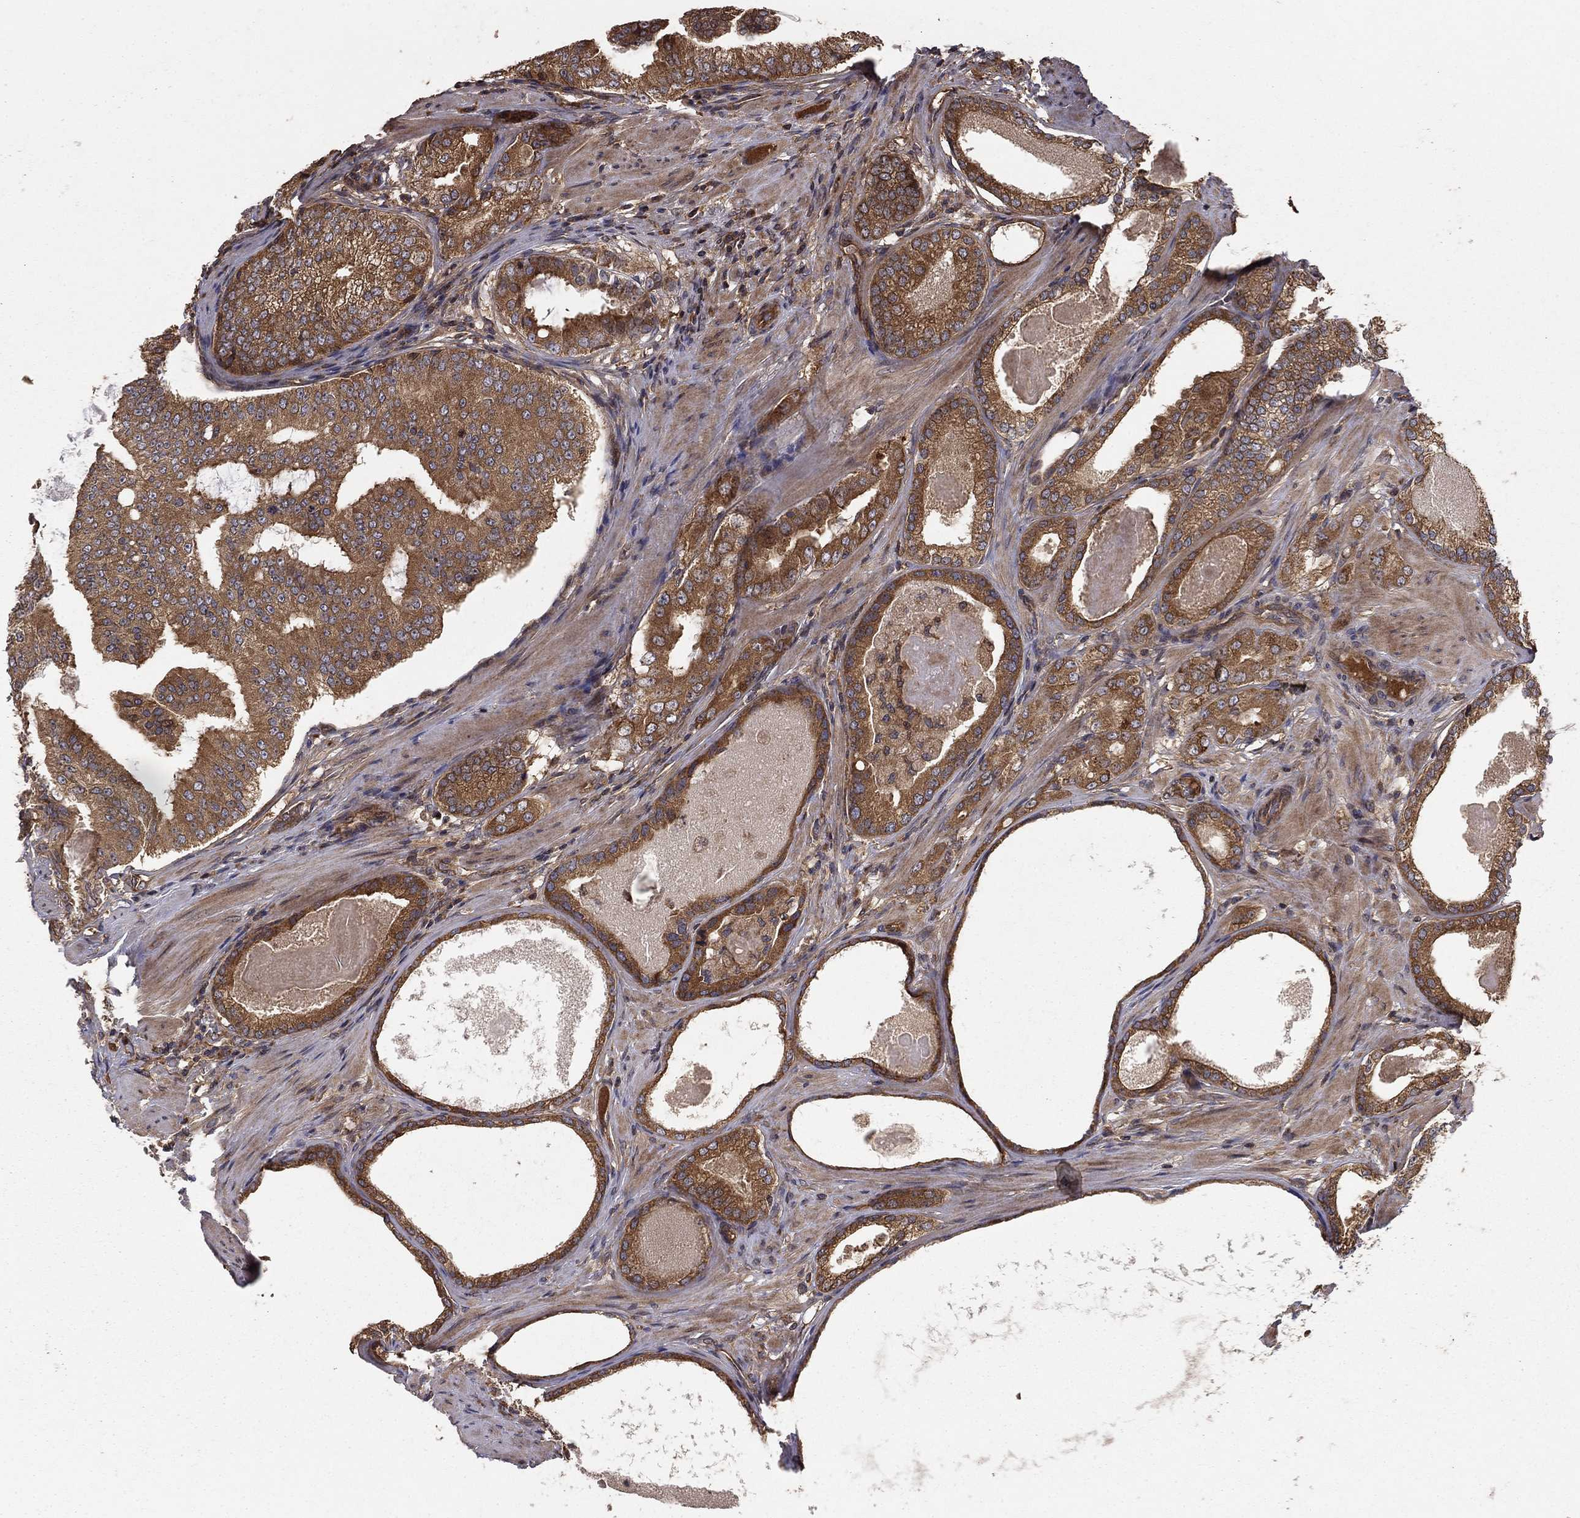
{"staining": {"intensity": "strong", "quantity": ">75%", "location": "cytoplasmic/membranous"}, "tissue": "prostate cancer", "cell_type": "Tumor cells", "image_type": "cancer", "snomed": [{"axis": "morphology", "description": "Adenocarcinoma, High grade"}, {"axis": "topography", "description": "Prostate and seminal vesicle, NOS"}], "caption": "A brown stain shows strong cytoplasmic/membranous staining of a protein in adenocarcinoma (high-grade) (prostate) tumor cells. The staining was performed using DAB (3,3'-diaminobenzidine), with brown indicating positive protein expression. Nuclei are stained blue with hematoxylin.", "gene": "BABAM2", "patient": {"sex": "male", "age": 62}}